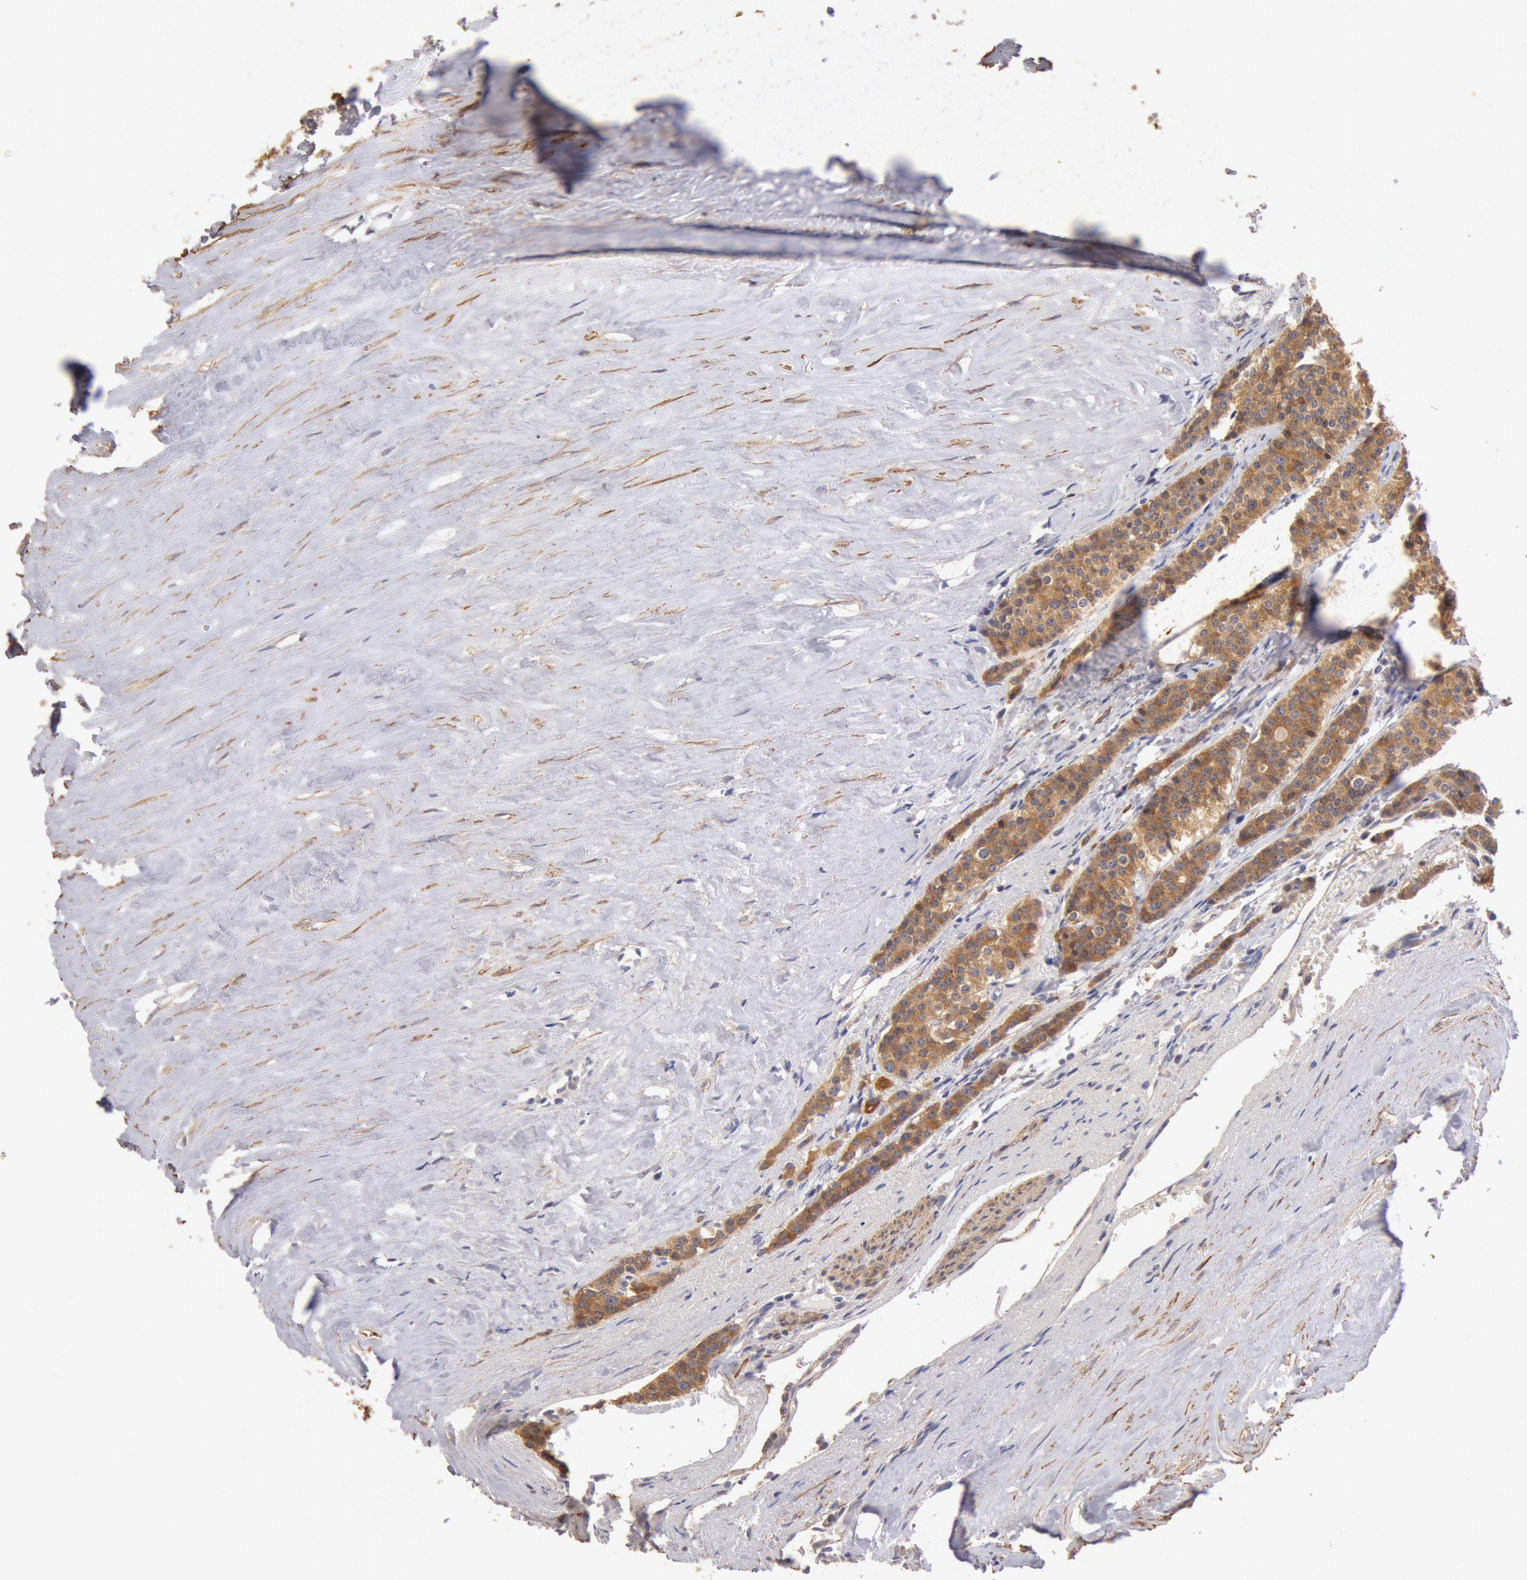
{"staining": {"intensity": "moderate", "quantity": ">75%", "location": "cytoplasmic/membranous"}, "tissue": "carcinoid", "cell_type": "Tumor cells", "image_type": "cancer", "snomed": [{"axis": "morphology", "description": "Carcinoid, malignant, NOS"}, {"axis": "topography", "description": "Small intestine"}], "caption": "Tumor cells exhibit moderate cytoplasmic/membranous expression in about >75% of cells in carcinoid.", "gene": "TMED8", "patient": {"sex": "male", "age": 63}}